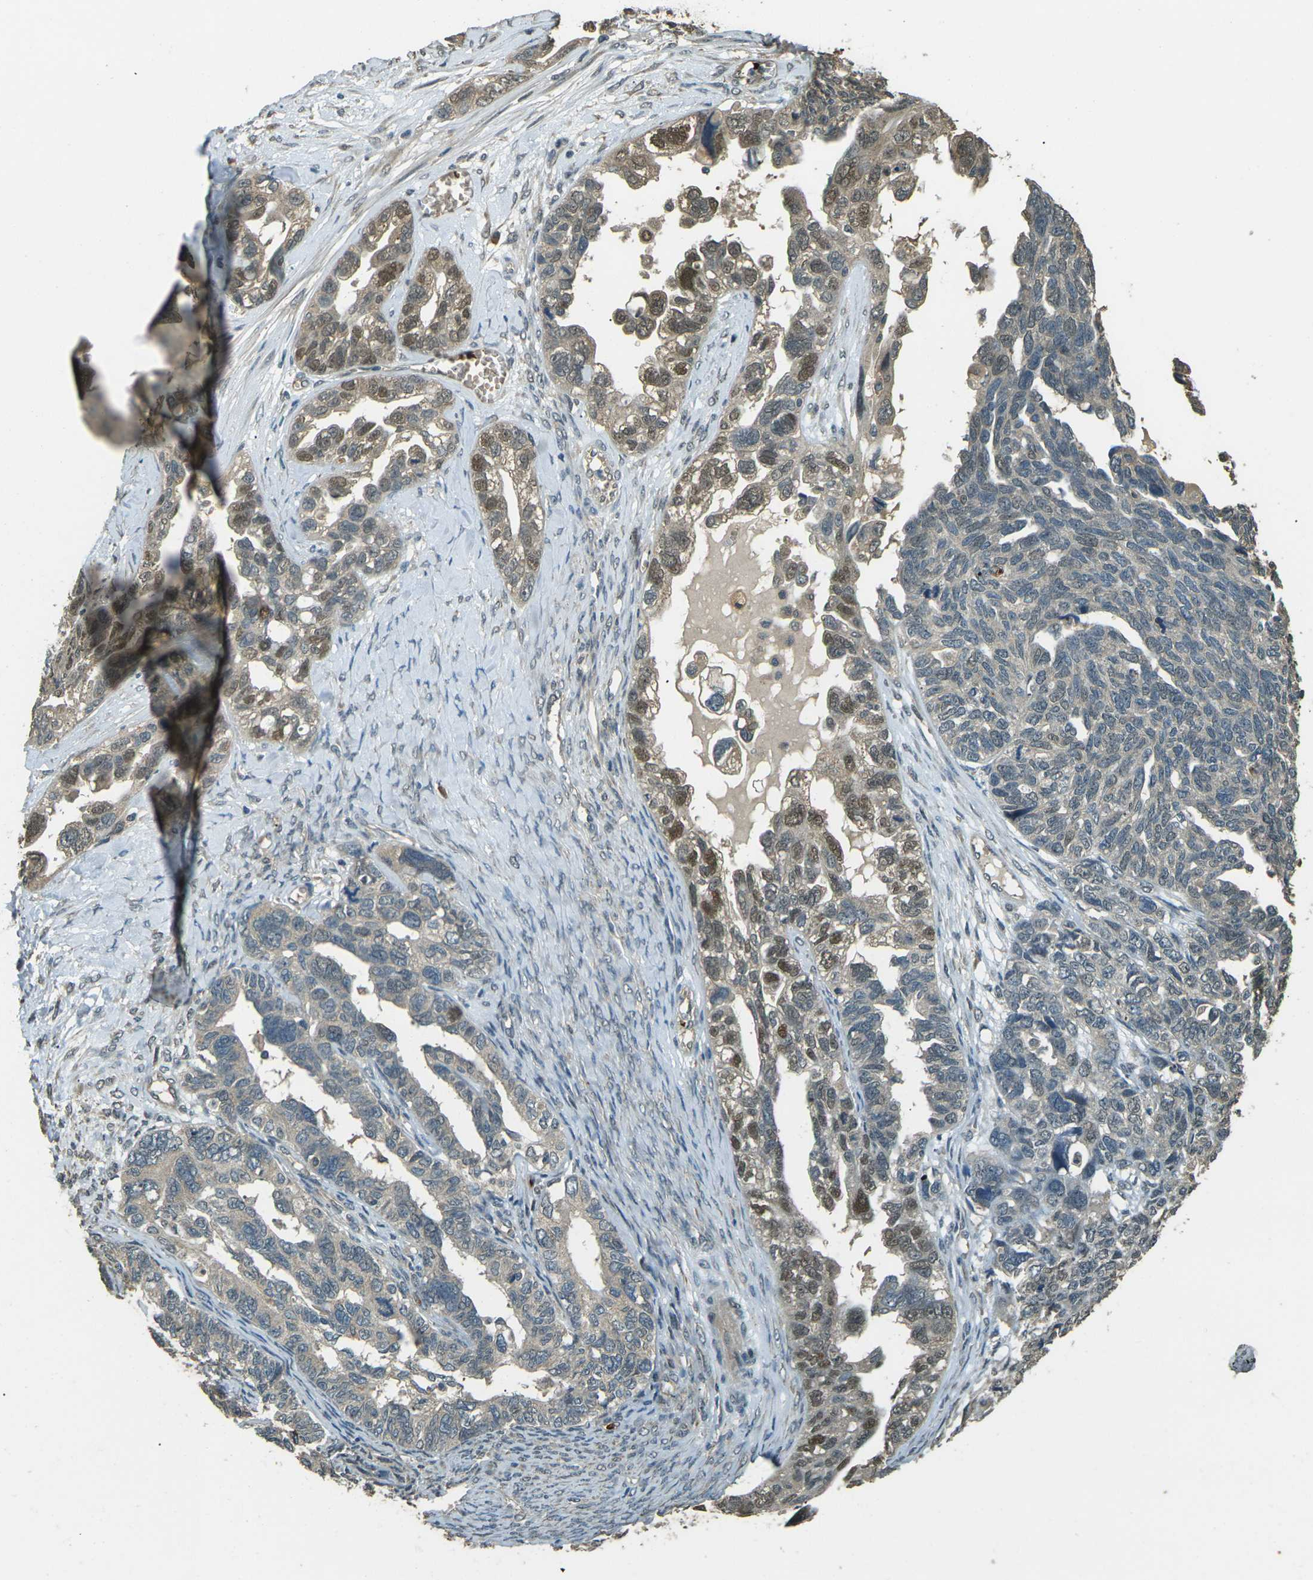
{"staining": {"intensity": "weak", "quantity": "25%-75%", "location": "cytoplasmic/membranous,nuclear"}, "tissue": "ovarian cancer", "cell_type": "Tumor cells", "image_type": "cancer", "snomed": [{"axis": "morphology", "description": "Cystadenocarcinoma, serous, NOS"}, {"axis": "topography", "description": "Ovary"}], "caption": "Brown immunohistochemical staining in human ovarian cancer demonstrates weak cytoplasmic/membranous and nuclear expression in approximately 25%-75% of tumor cells.", "gene": "TOR1A", "patient": {"sex": "female", "age": 79}}